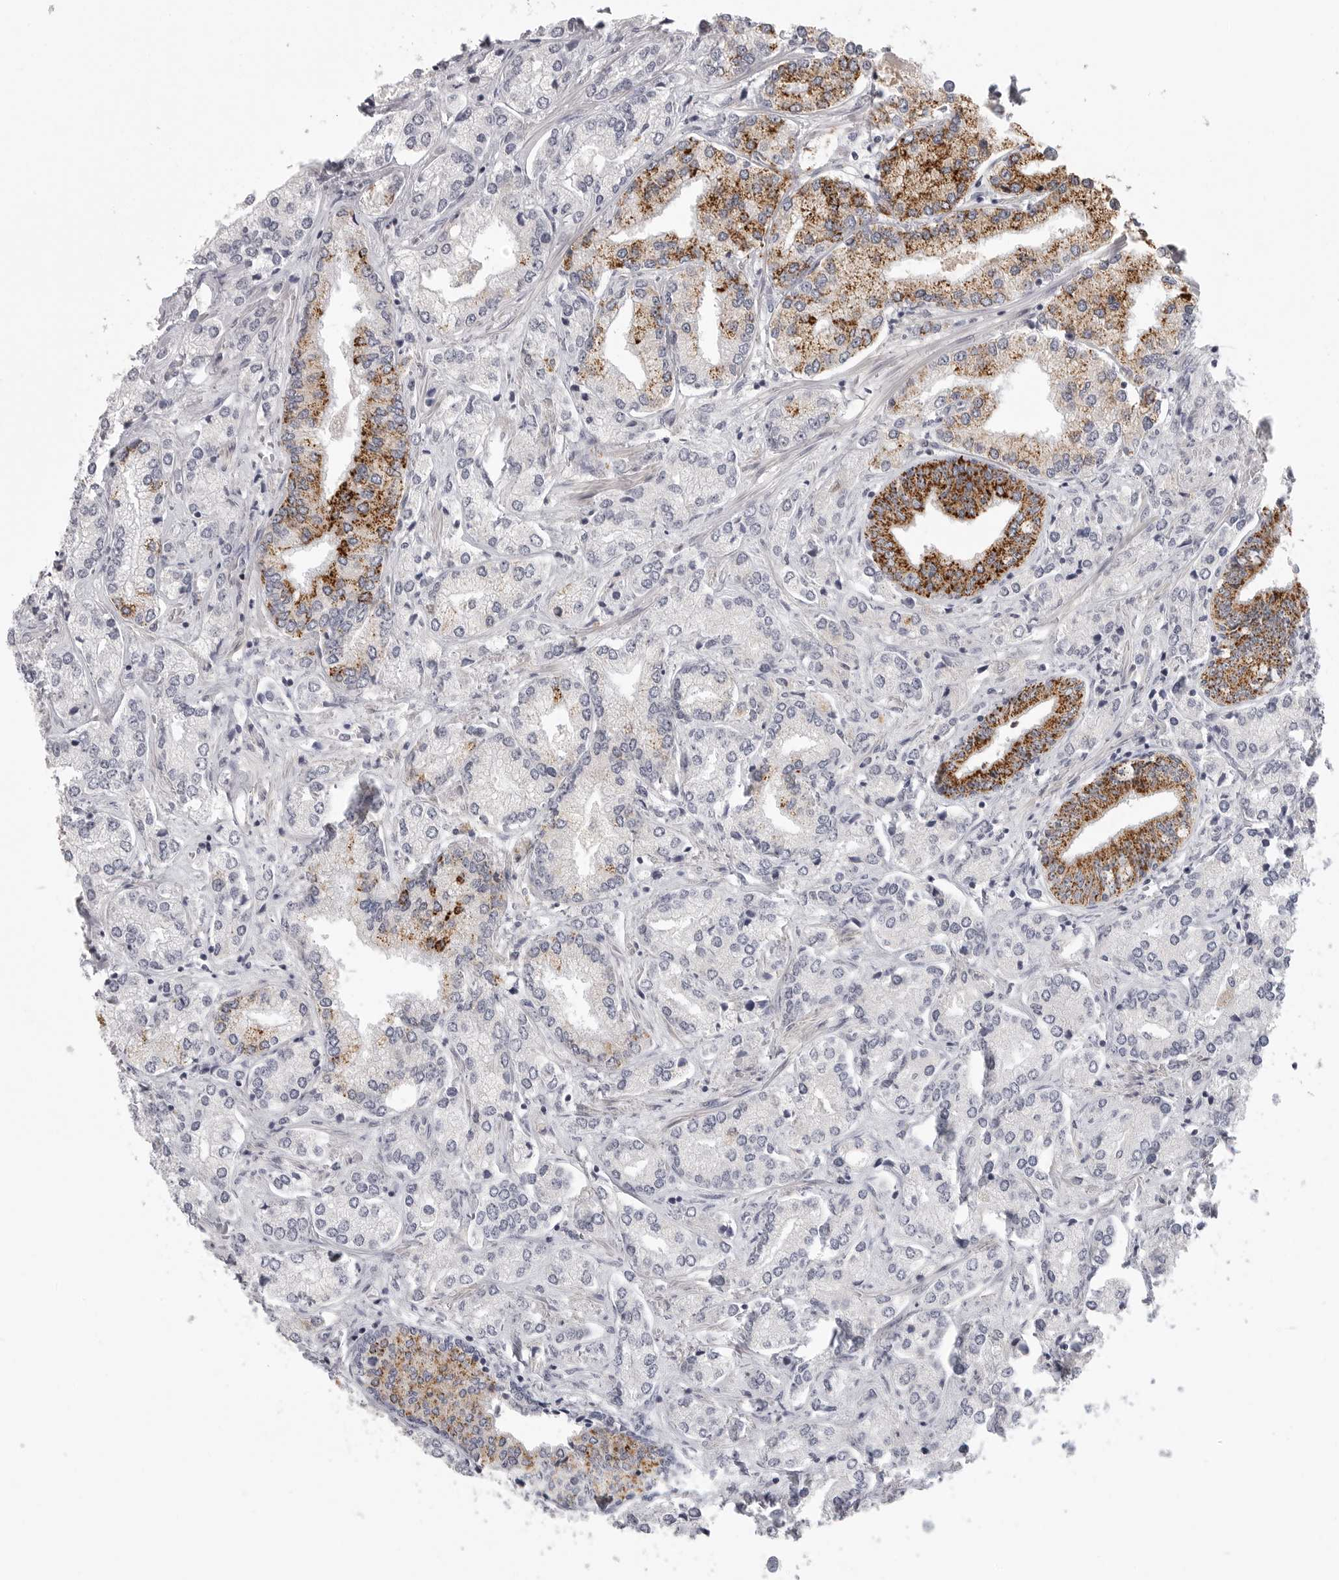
{"staining": {"intensity": "strong", "quantity": "<25%", "location": "cytoplasmic/membranous"}, "tissue": "prostate cancer", "cell_type": "Tumor cells", "image_type": "cancer", "snomed": [{"axis": "morphology", "description": "Adenocarcinoma, High grade"}, {"axis": "topography", "description": "Prostate"}], "caption": "IHC photomicrograph of neoplastic tissue: human adenocarcinoma (high-grade) (prostate) stained using immunohistochemistry displays medium levels of strong protein expression localized specifically in the cytoplasmic/membranous of tumor cells, appearing as a cytoplasmic/membranous brown color.", "gene": "HMGCS2", "patient": {"sex": "male", "age": 66}}